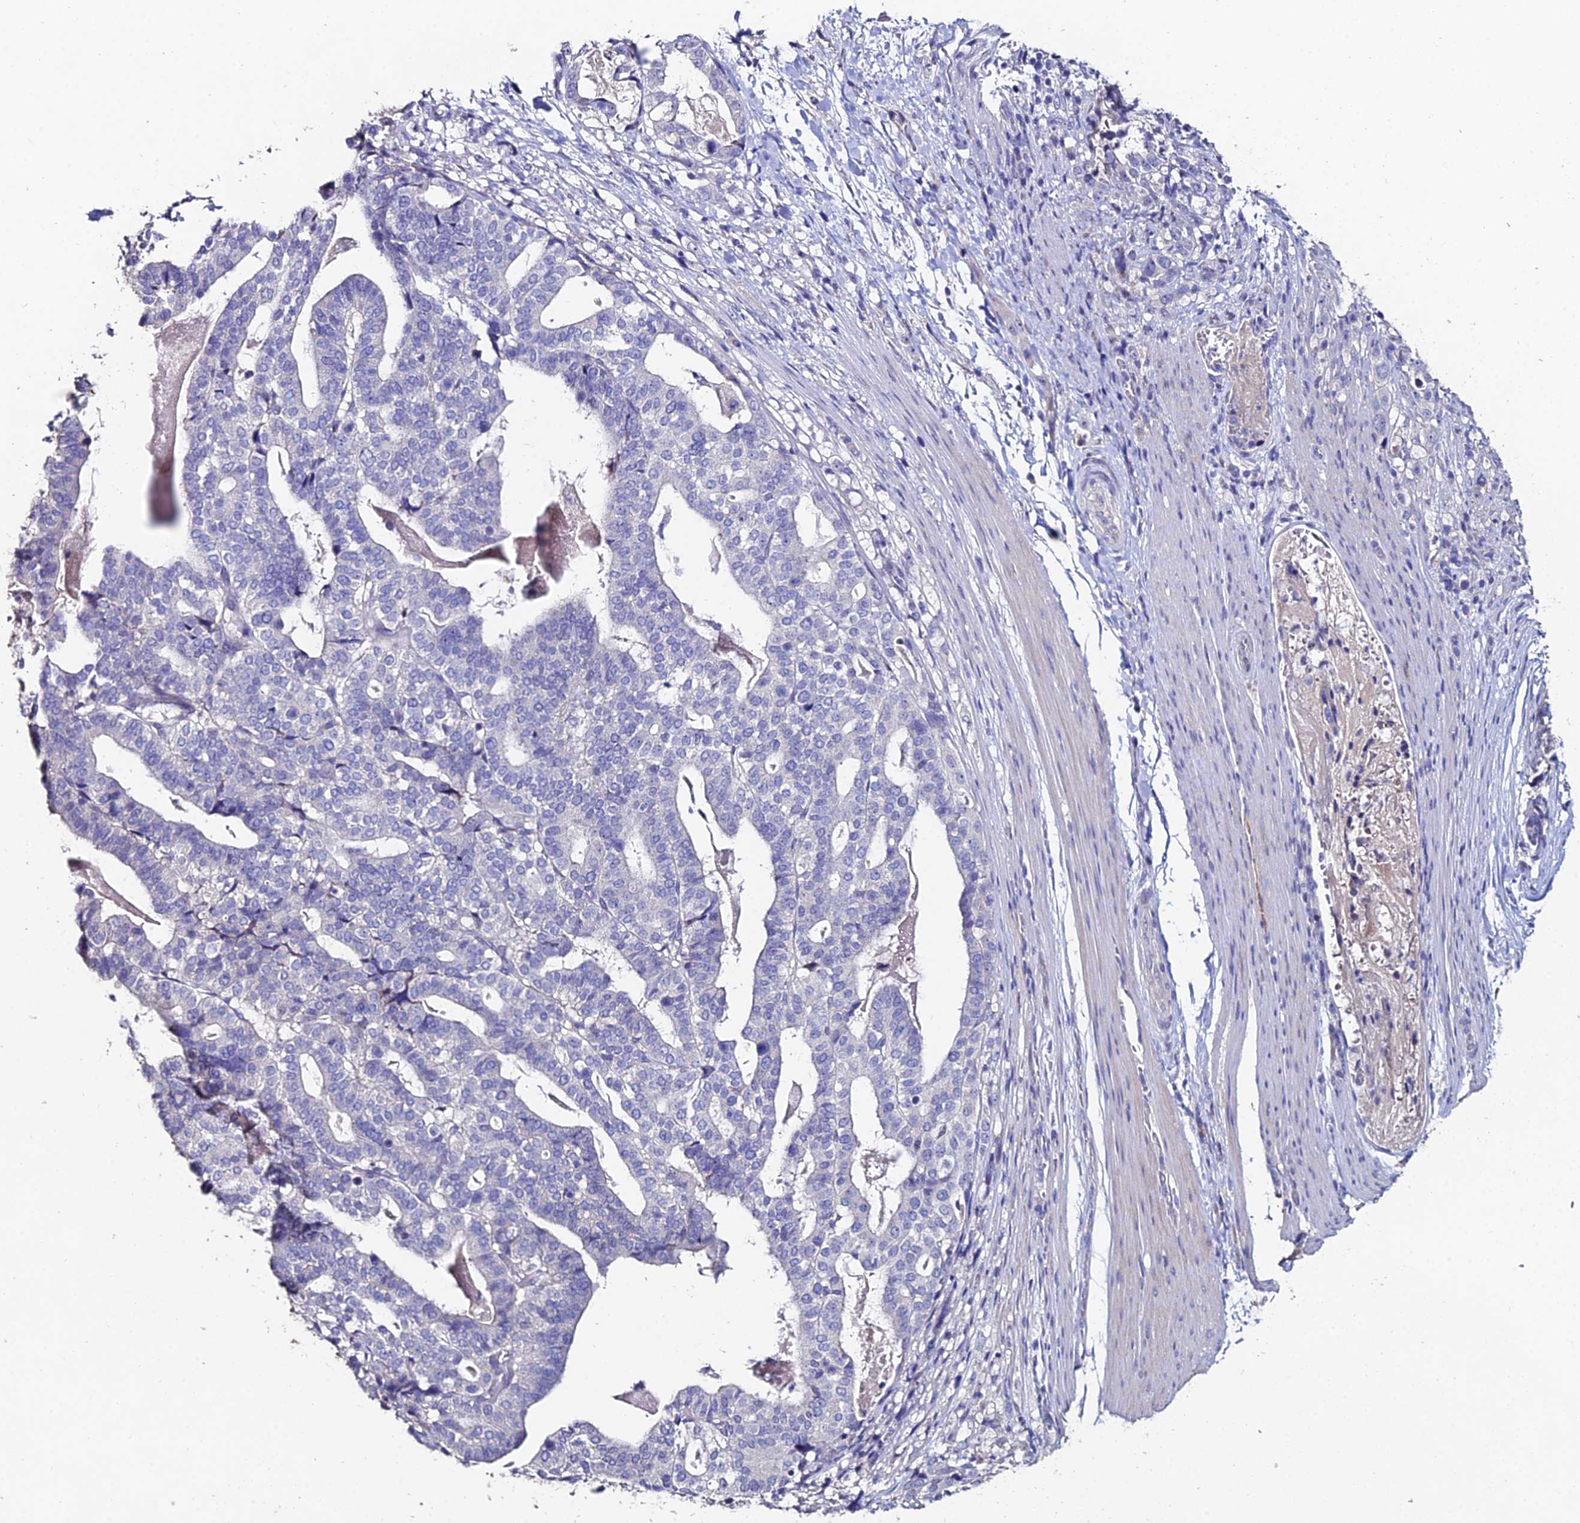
{"staining": {"intensity": "negative", "quantity": "none", "location": "none"}, "tissue": "stomach cancer", "cell_type": "Tumor cells", "image_type": "cancer", "snomed": [{"axis": "morphology", "description": "Adenocarcinoma, NOS"}, {"axis": "topography", "description": "Stomach"}], "caption": "Immunohistochemistry (IHC) image of human adenocarcinoma (stomach) stained for a protein (brown), which demonstrates no staining in tumor cells.", "gene": "ESRRG", "patient": {"sex": "male", "age": 48}}